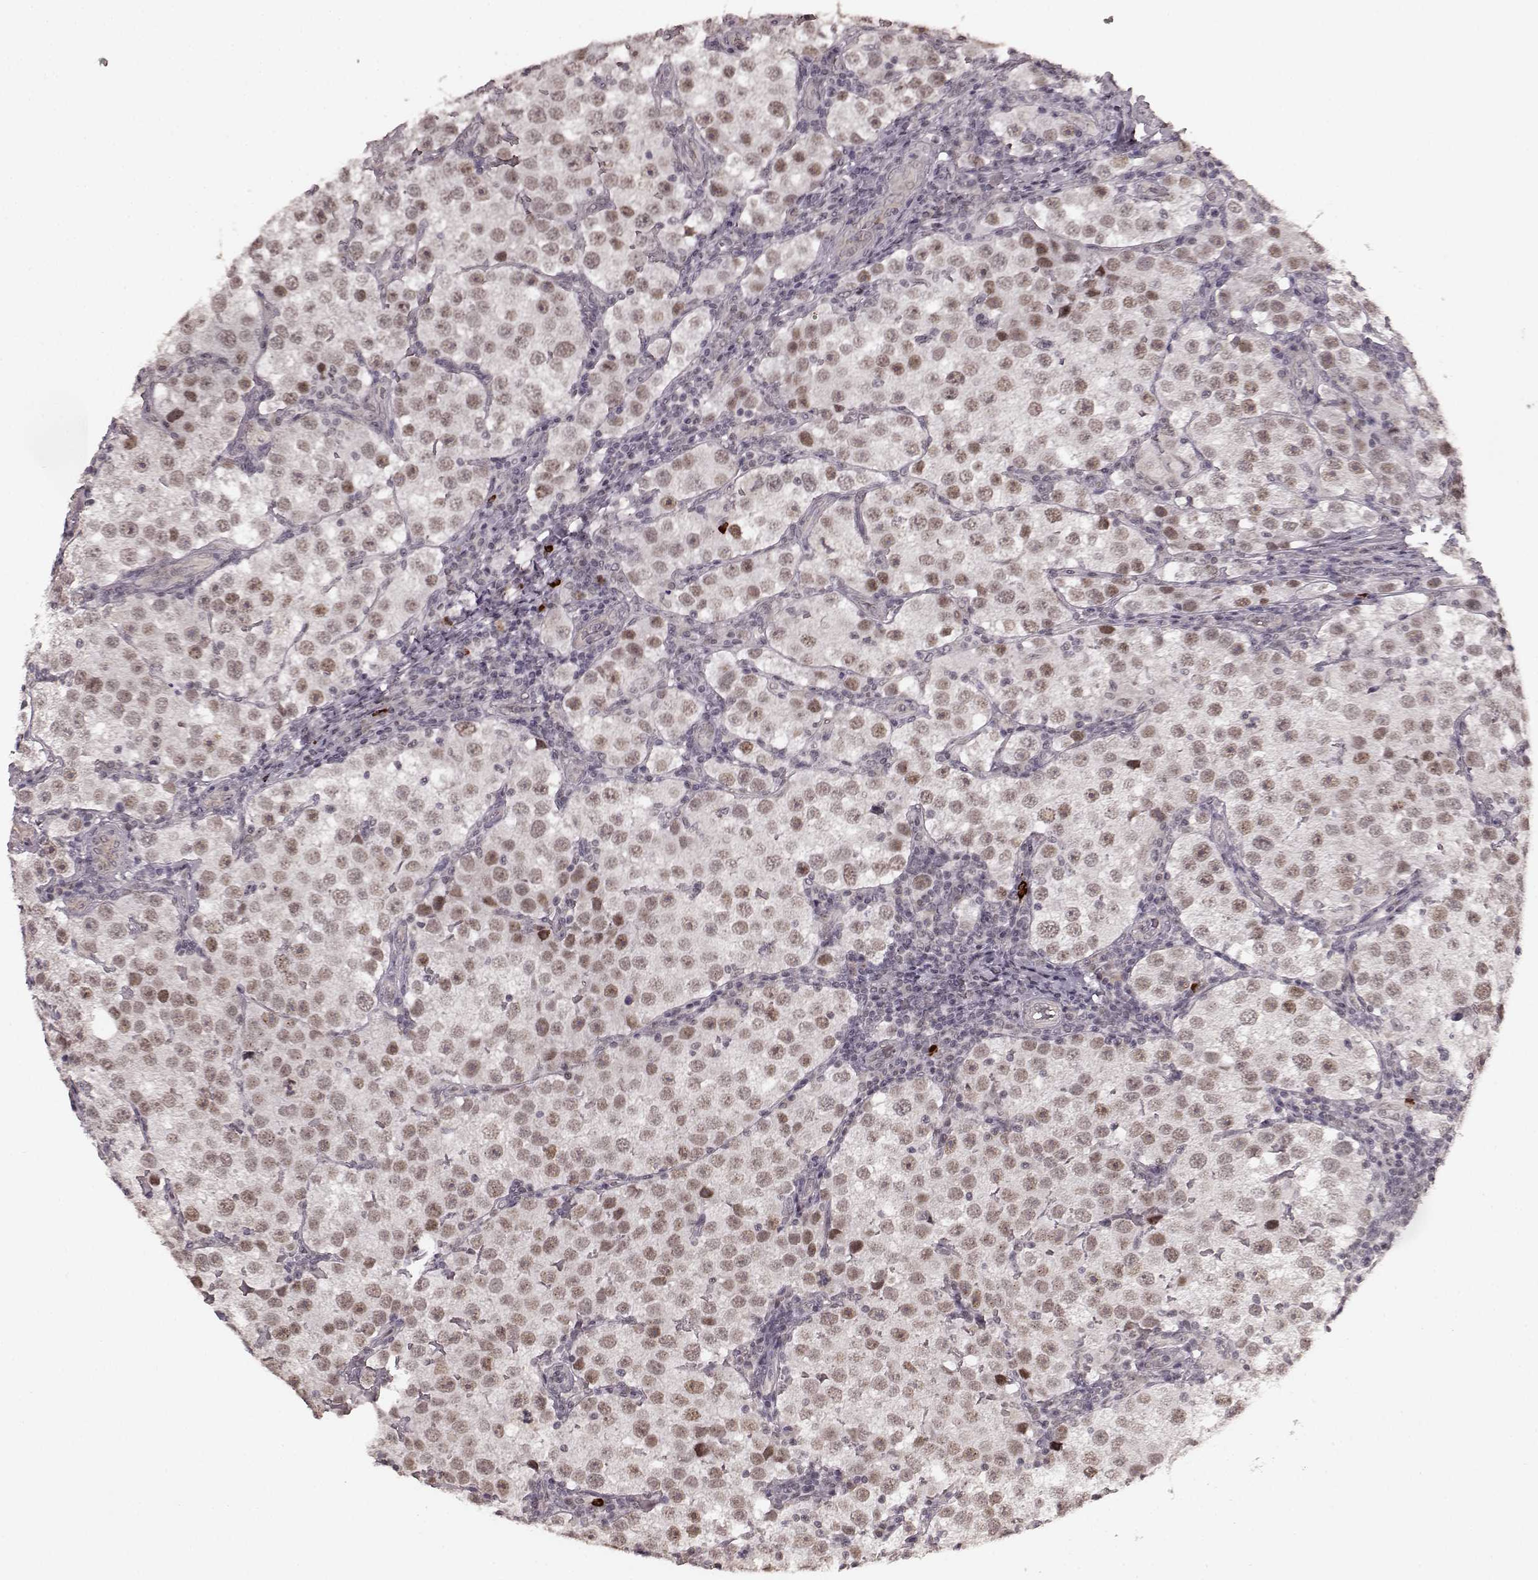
{"staining": {"intensity": "weak", "quantity": ">75%", "location": "nuclear"}, "tissue": "testis cancer", "cell_type": "Tumor cells", "image_type": "cancer", "snomed": [{"axis": "morphology", "description": "Seminoma, NOS"}, {"axis": "topography", "description": "Testis"}], "caption": "Immunohistochemical staining of human testis seminoma shows low levels of weak nuclear expression in approximately >75% of tumor cells.", "gene": "PLCB4", "patient": {"sex": "male", "age": 37}}